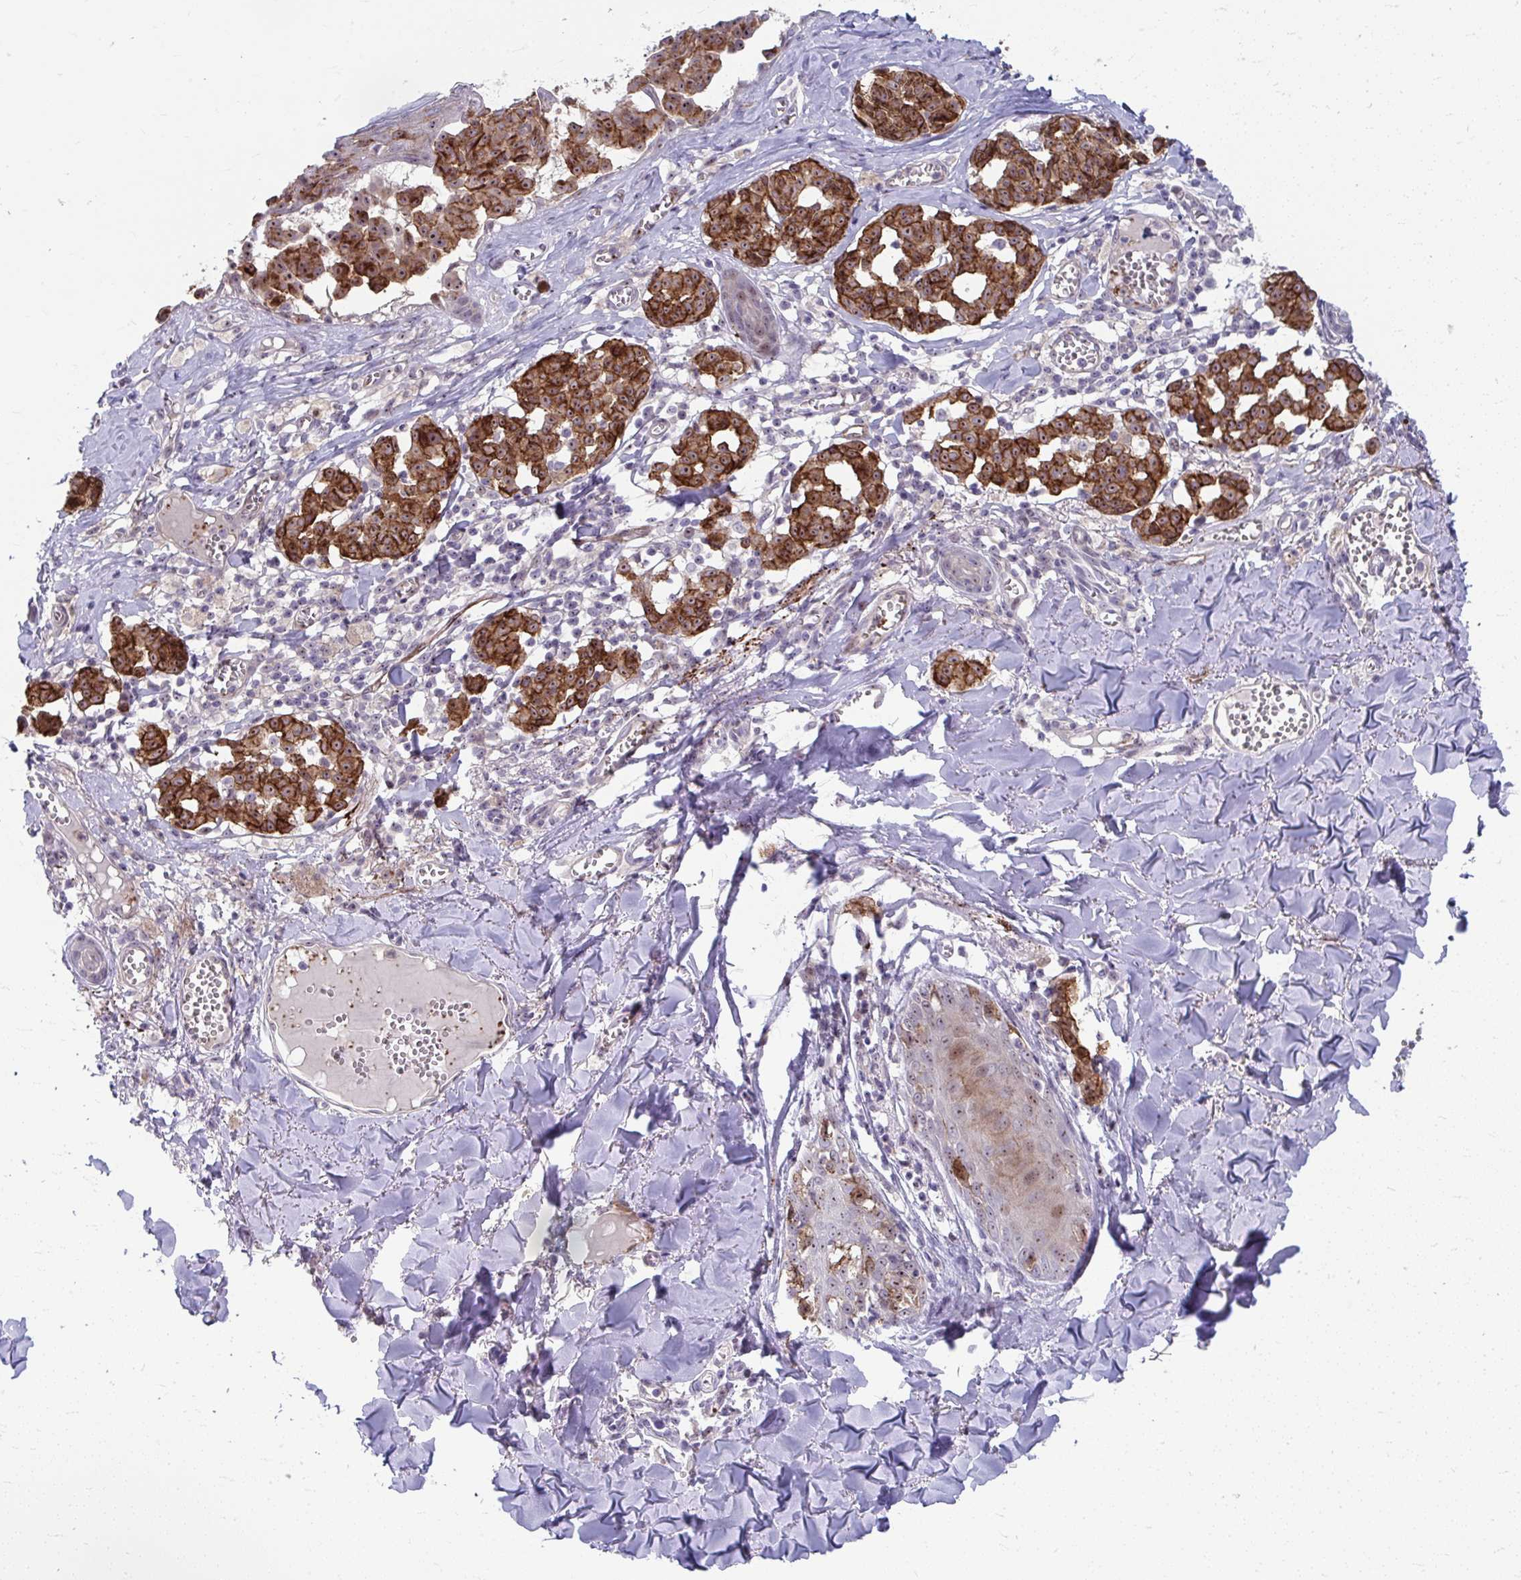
{"staining": {"intensity": "moderate", "quantity": ">75%", "location": "cytoplasmic/membranous,nuclear"}, "tissue": "melanoma", "cell_type": "Tumor cells", "image_type": "cancer", "snomed": [{"axis": "morphology", "description": "Malignant melanoma, NOS"}, {"axis": "topography", "description": "Skin"}], "caption": "Immunohistochemistry (IHC) (DAB (3,3'-diaminobenzidine)) staining of human melanoma exhibits moderate cytoplasmic/membranous and nuclear protein positivity in approximately >75% of tumor cells.", "gene": "MUS81", "patient": {"sex": "female", "age": 43}}